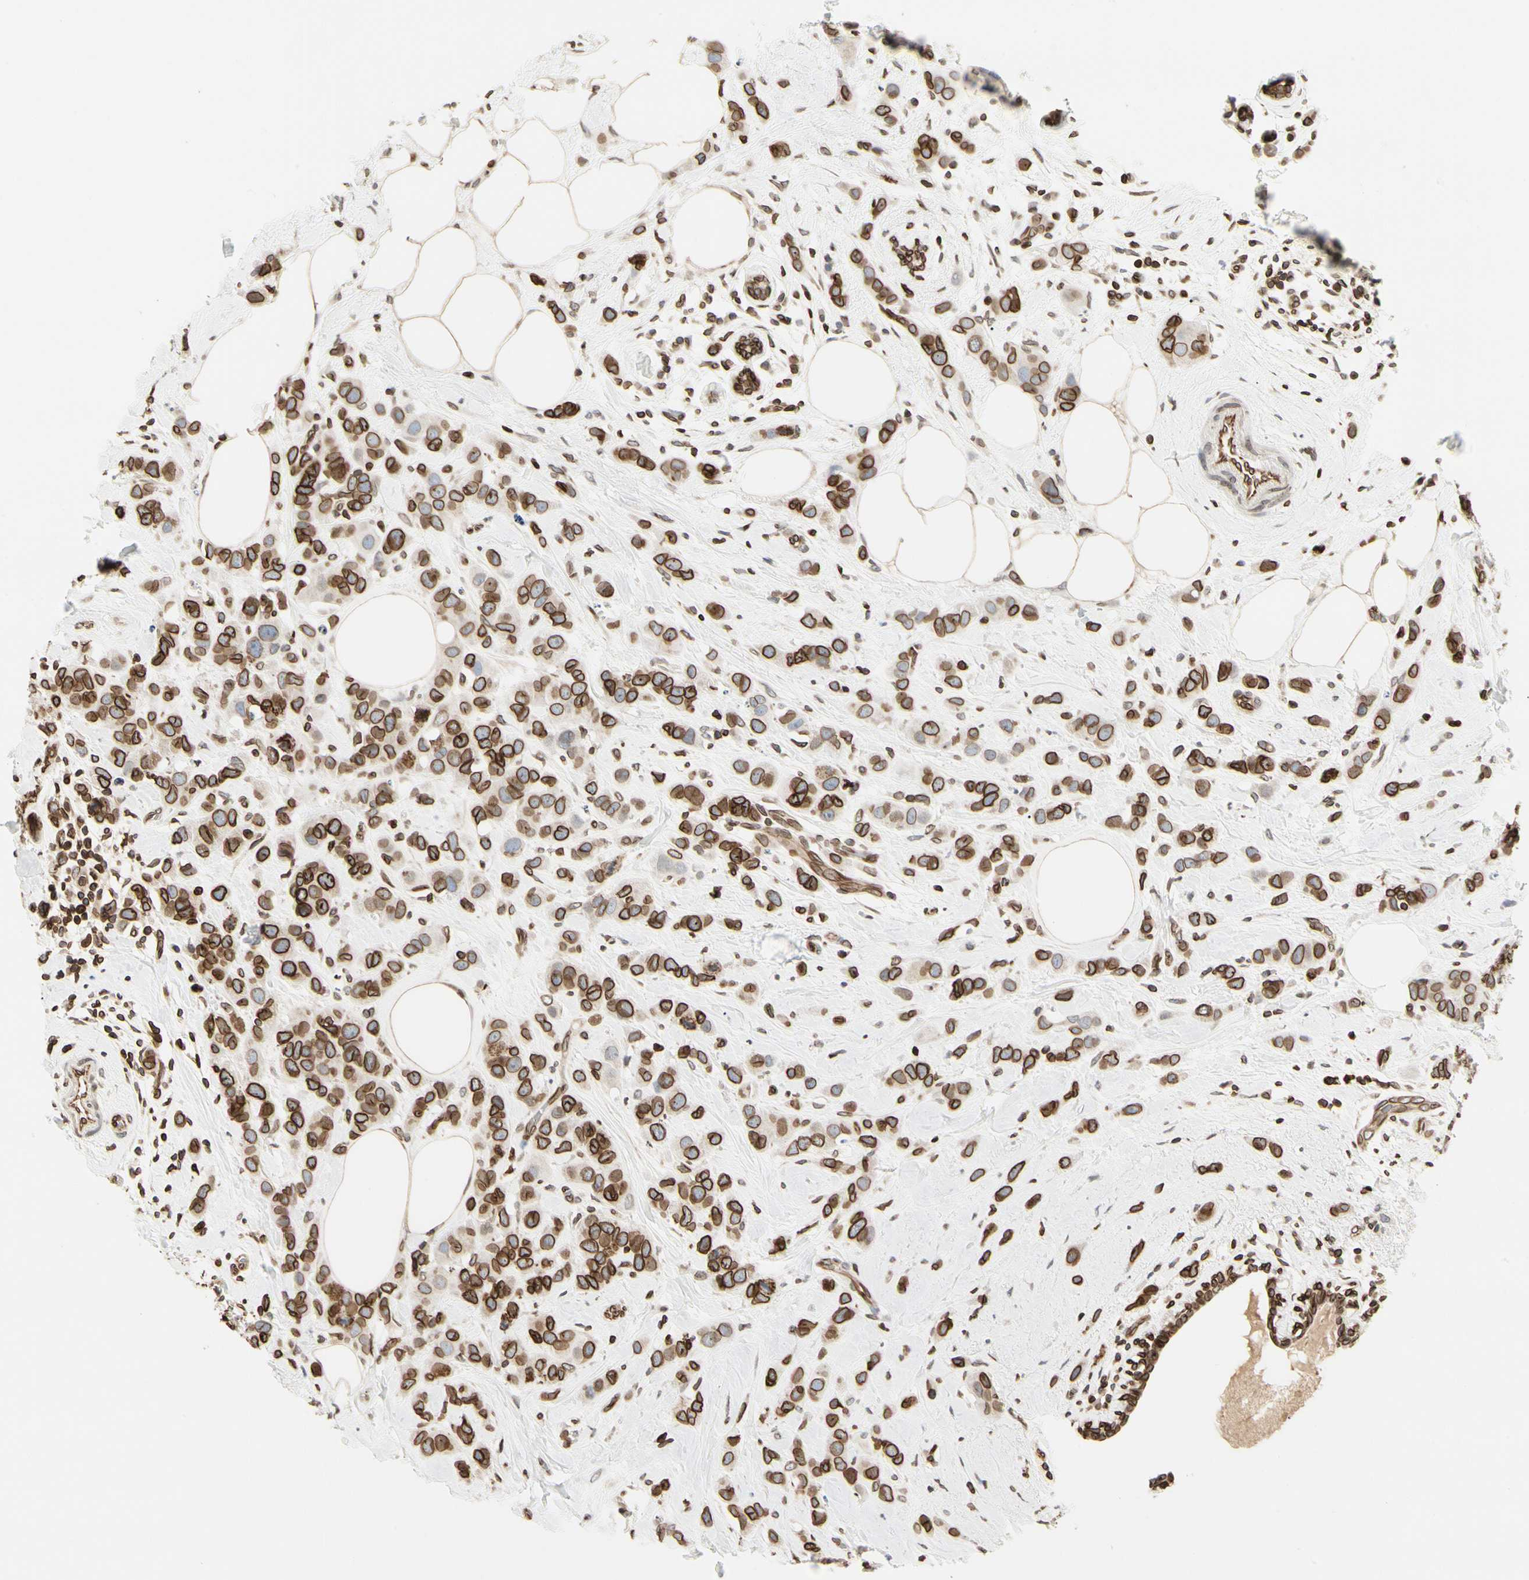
{"staining": {"intensity": "strong", "quantity": ">75%", "location": "cytoplasmic/membranous,nuclear"}, "tissue": "breast cancer", "cell_type": "Tumor cells", "image_type": "cancer", "snomed": [{"axis": "morphology", "description": "Normal tissue, NOS"}, {"axis": "morphology", "description": "Duct carcinoma"}, {"axis": "topography", "description": "Breast"}], "caption": "Breast invasive ductal carcinoma was stained to show a protein in brown. There is high levels of strong cytoplasmic/membranous and nuclear staining in approximately >75% of tumor cells.", "gene": "TMPO", "patient": {"sex": "female", "age": 50}}